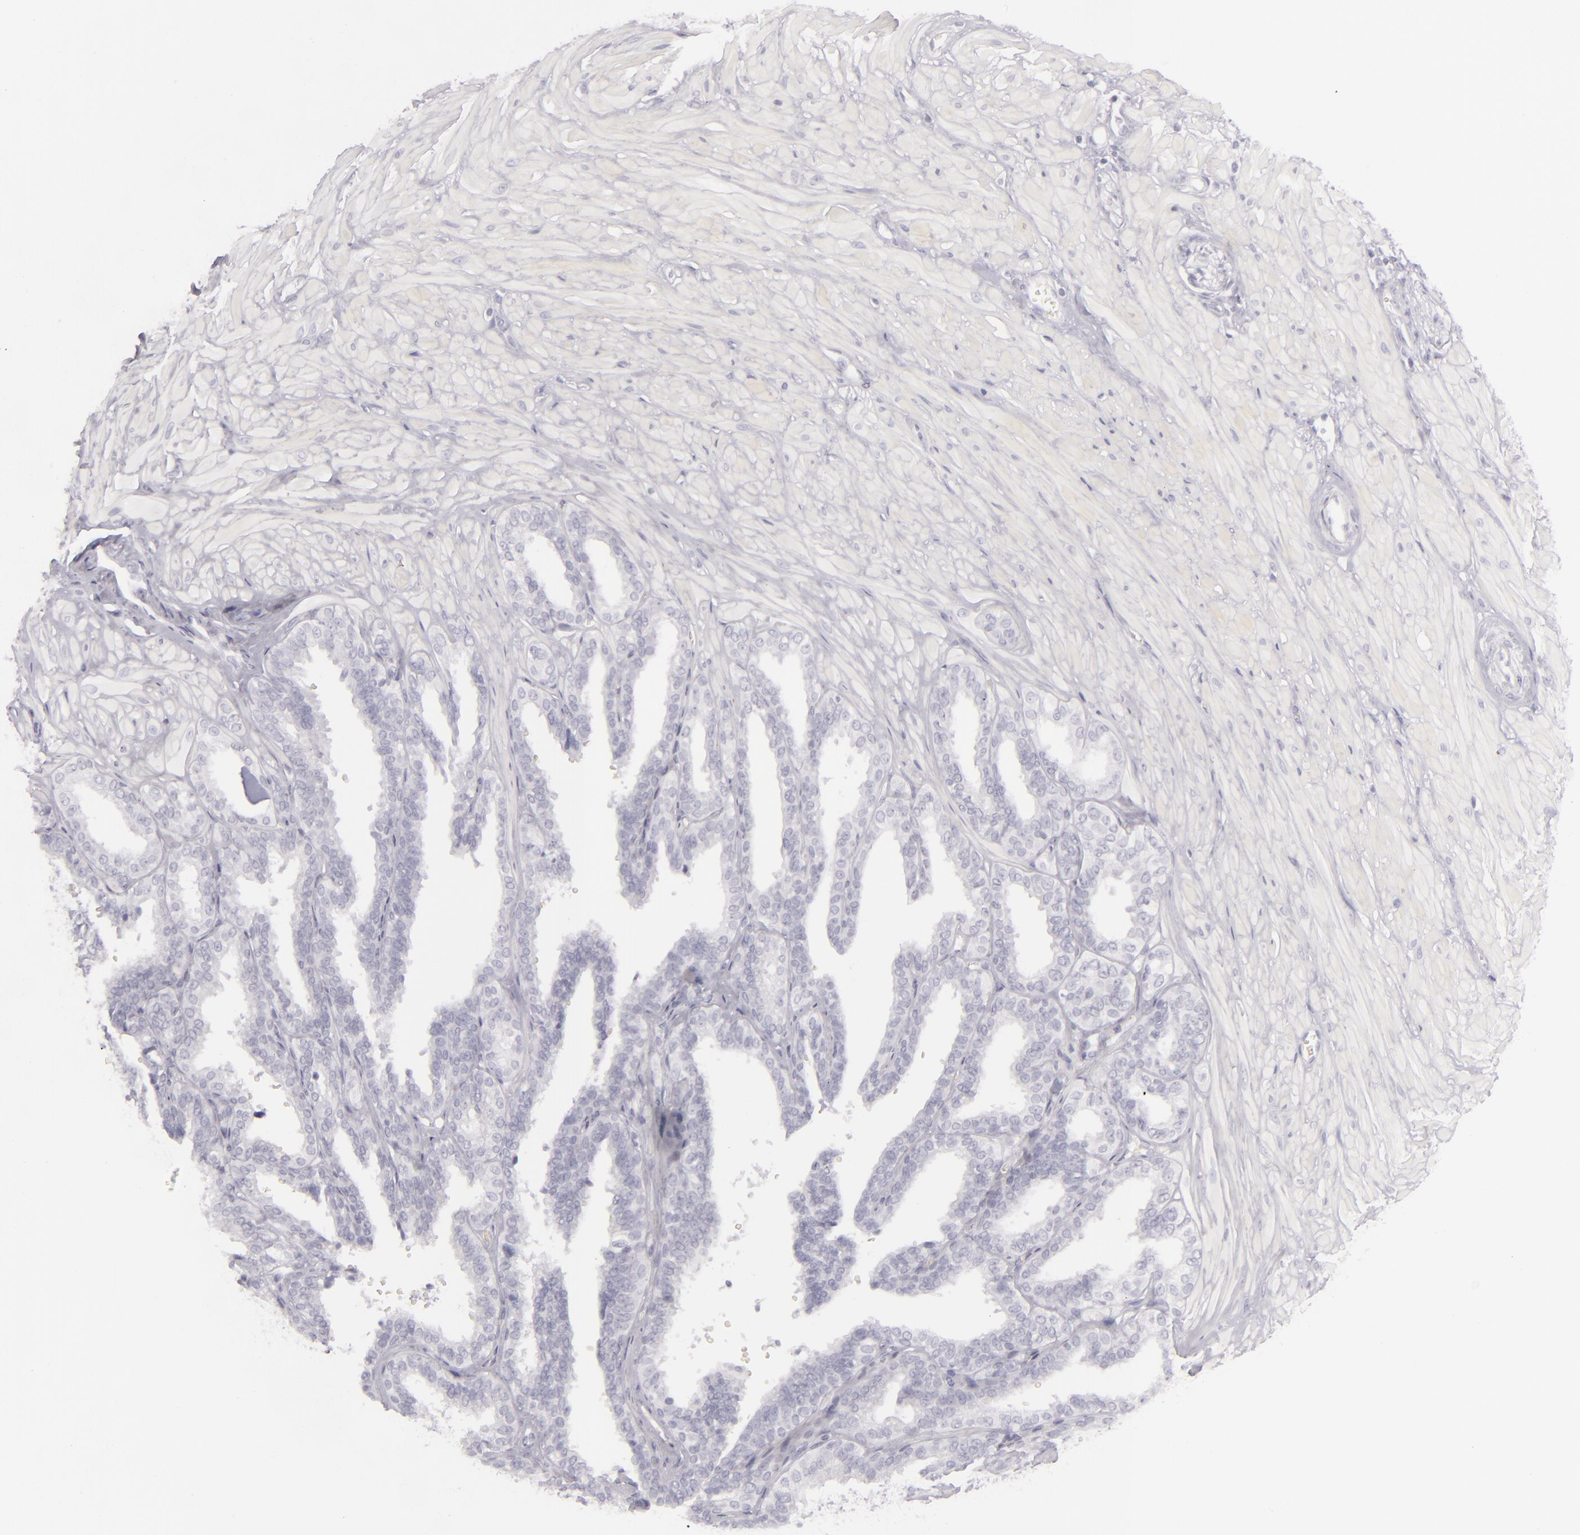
{"staining": {"intensity": "negative", "quantity": "none", "location": "none"}, "tissue": "seminal vesicle", "cell_type": "Glandular cells", "image_type": "normal", "snomed": [{"axis": "morphology", "description": "Normal tissue, NOS"}, {"axis": "topography", "description": "Seminal veicle"}], "caption": "An image of human seminal vesicle is negative for staining in glandular cells. Brightfield microscopy of immunohistochemistry (IHC) stained with DAB (brown) and hematoxylin (blue), captured at high magnification.", "gene": "CDX2", "patient": {"sex": "male", "age": 26}}